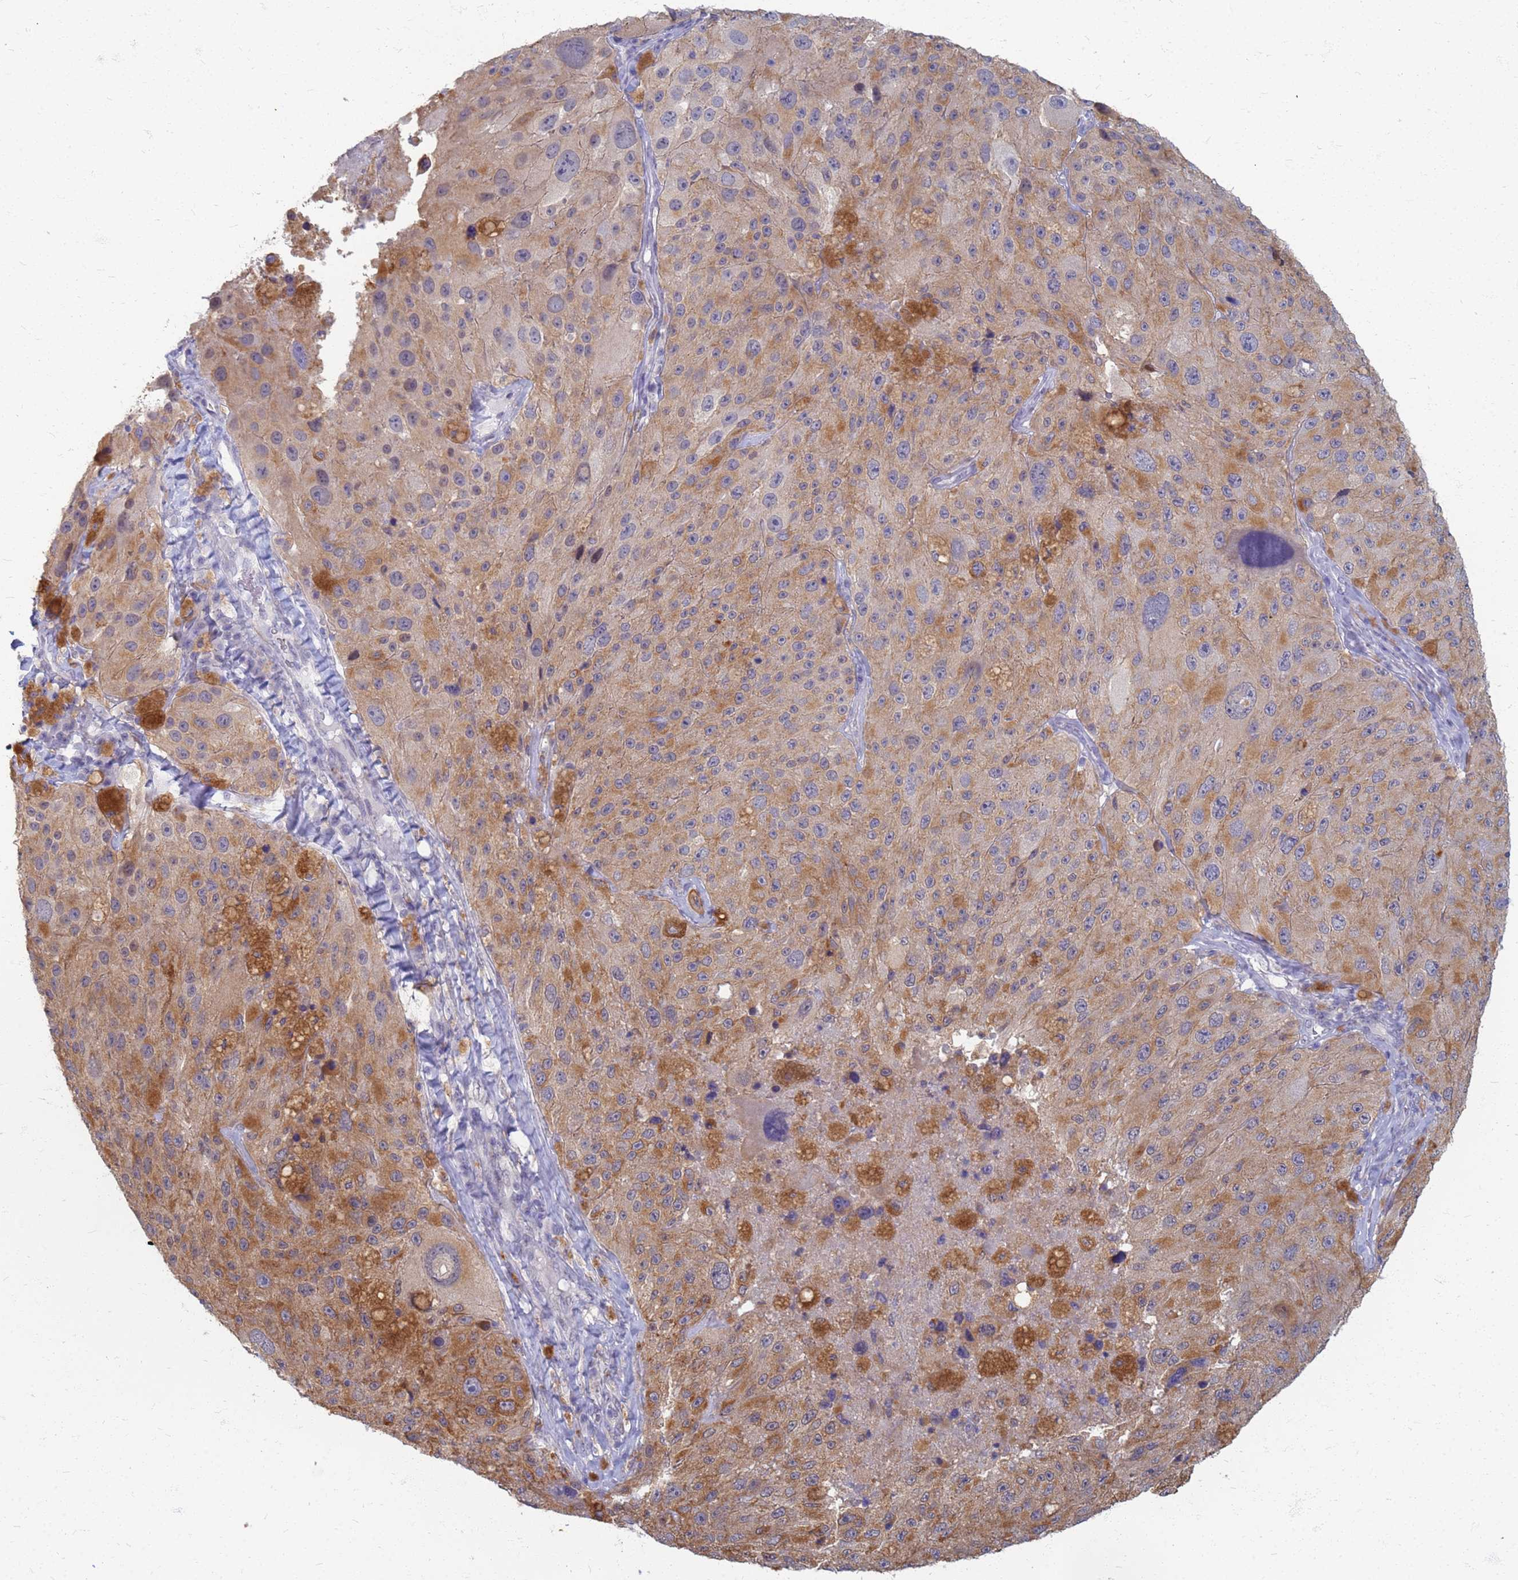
{"staining": {"intensity": "moderate", "quantity": ">75%", "location": "cytoplasmic/membranous"}, "tissue": "melanoma", "cell_type": "Tumor cells", "image_type": "cancer", "snomed": [{"axis": "morphology", "description": "Malignant melanoma, Metastatic site"}, {"axis": "topography", "description": "Lymph node"}], "caption": "Malignant melanoma (metastatic site) tissue reveals moderate cytoplasmic/membranous expression in approximately >75% of tumor cells (Stains: DAB in brown, nuclei in blue, Microscopy: brightfield microscopy at high magnification).", "gene": "ATP6V1E1", "patient": {"sex": "male", "age": 62}}